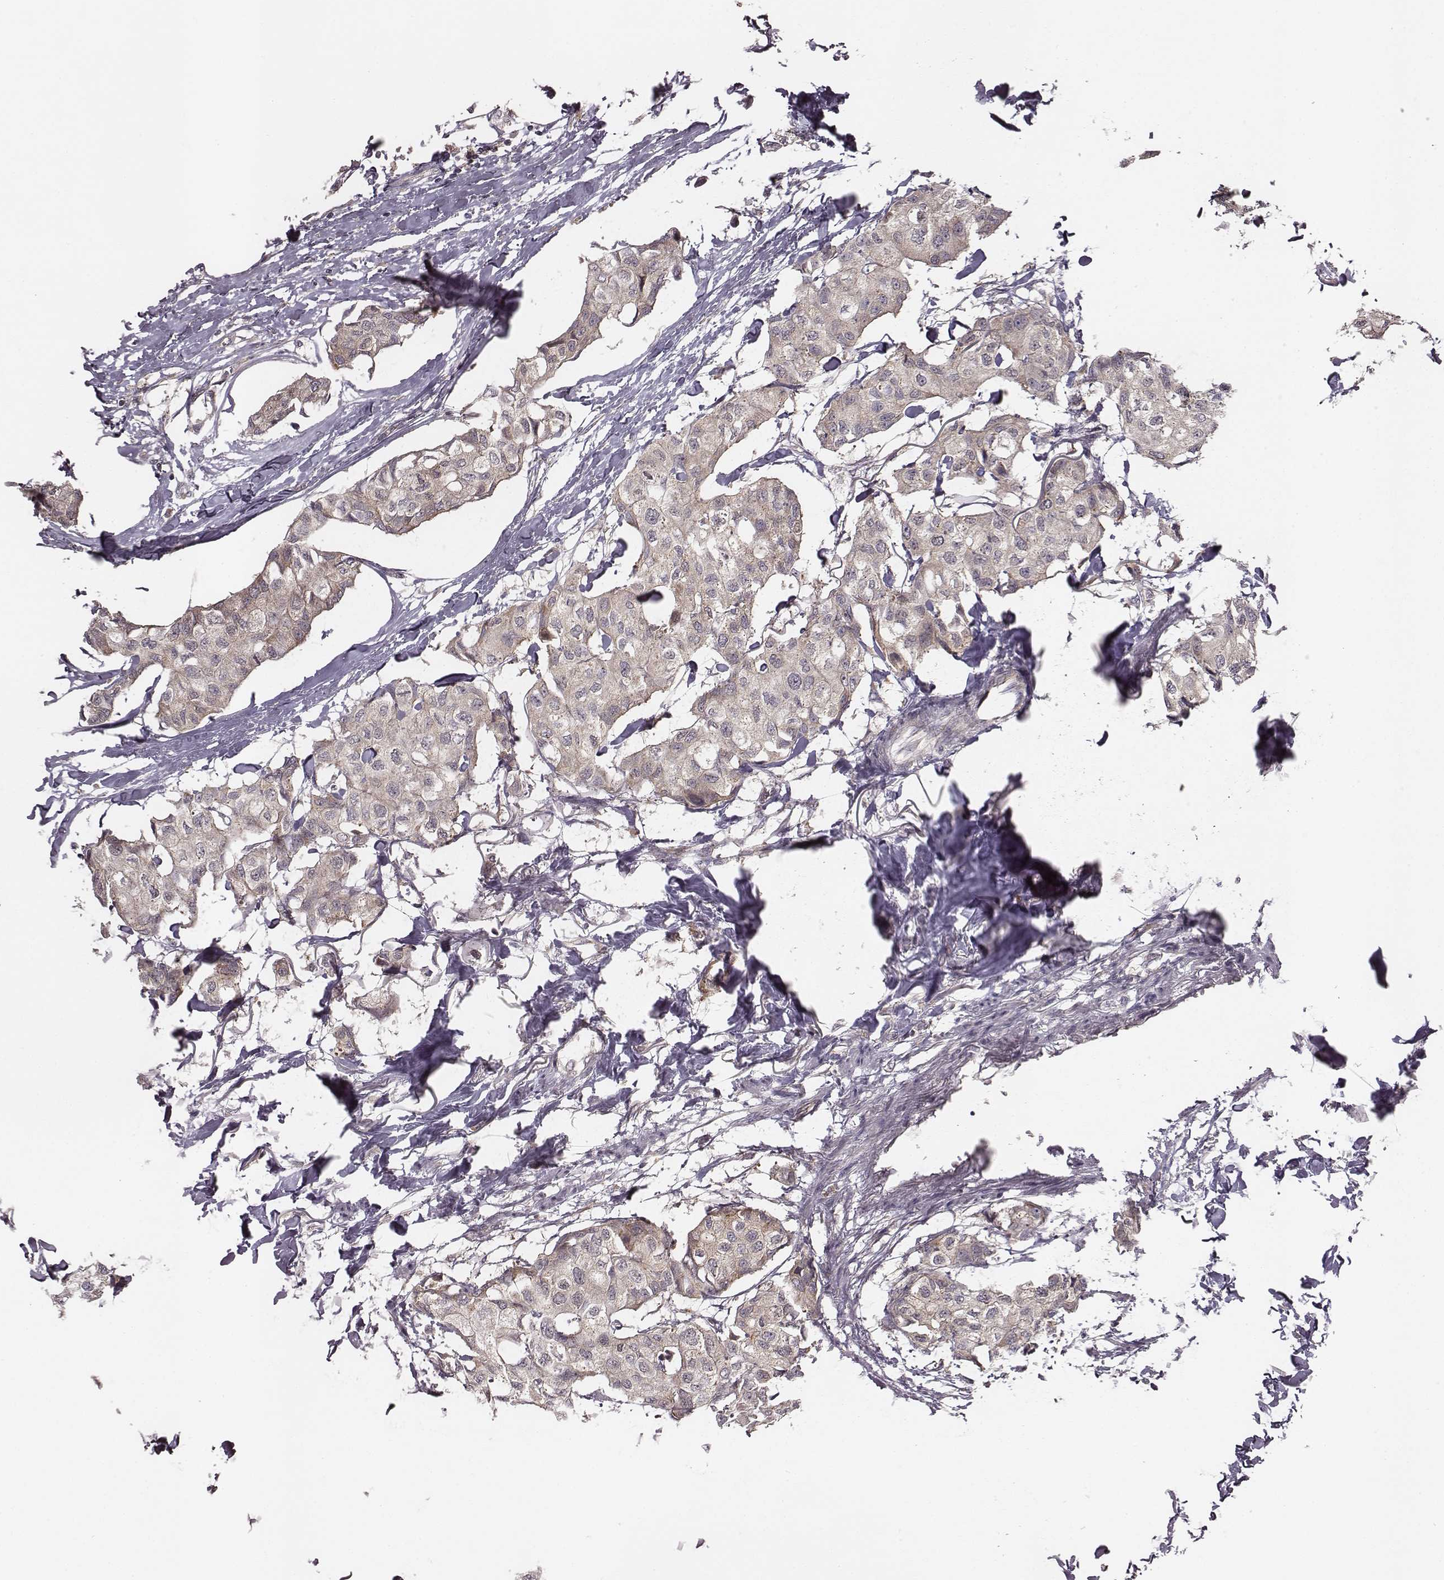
{"staining": {"intensity": "weak", "quantity": "<25%", "location": "cytoplasmic/membranous"}, "tissue": "breast cancer", "cell_type": "Tumor cells", "image_type": "cancer", "snomed": [{"axis": "morphology", "description": "Duct carcinoma"}, {"axis": "topography", "description": "Breast"}], "caption": "High magnification brightfield microscopy of intraductal carcinoma (breast) stained with DAB (3,3'-diaminobenzidine) (brown) and counterstained with hematoxylin (blue): tumor cells show no significant expression.", "gene": "VPS26A", "patient": {"sex": "female", "age": 80}}